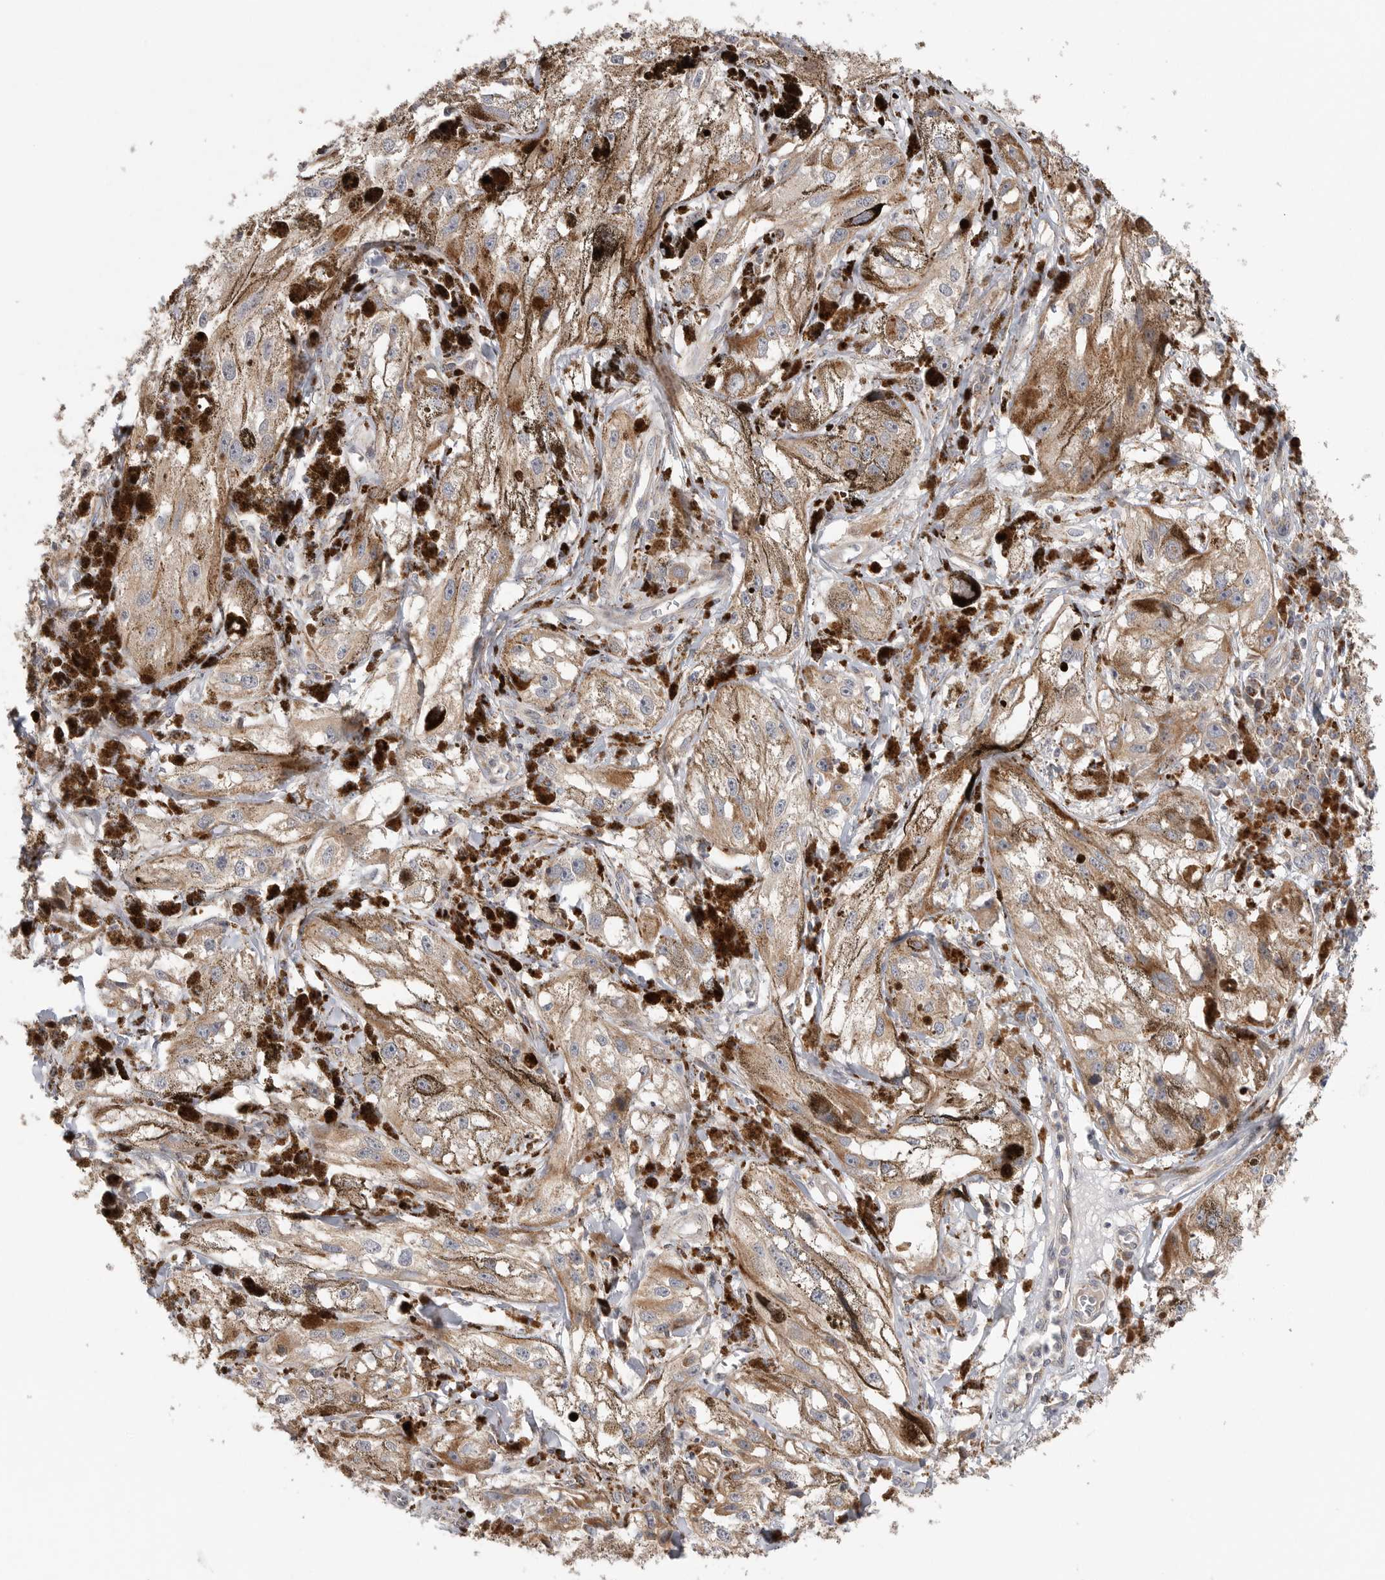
{"staining": {"intensity": "weak", "quantity": ">75%", "location": "cytoplasmic/membranous"}, "tissue": "melanoma", "cell_type": "Tumor cells", "image_type": "cancer", "snomed": [{"axis": "morphology", "description": "Malignant melanoma, NOS"}, {"axis": "topography", "description": "Skin"}], "caption": "Immunohistochemistry staining of melanoma, which demonstrates low levels of weak cytoplasmic/membranous expression in approximately >75% of tumor cells indicating weak cytoplasmic/membranous protein staining. The staining was performed using DAB (3,3'-diaminobenzidine) (brown) for protein detection and nuclei were counterstained in hematoxylin (blue).", "gene": "GALNS", "patient": {"sex": "male", "age": 88}}